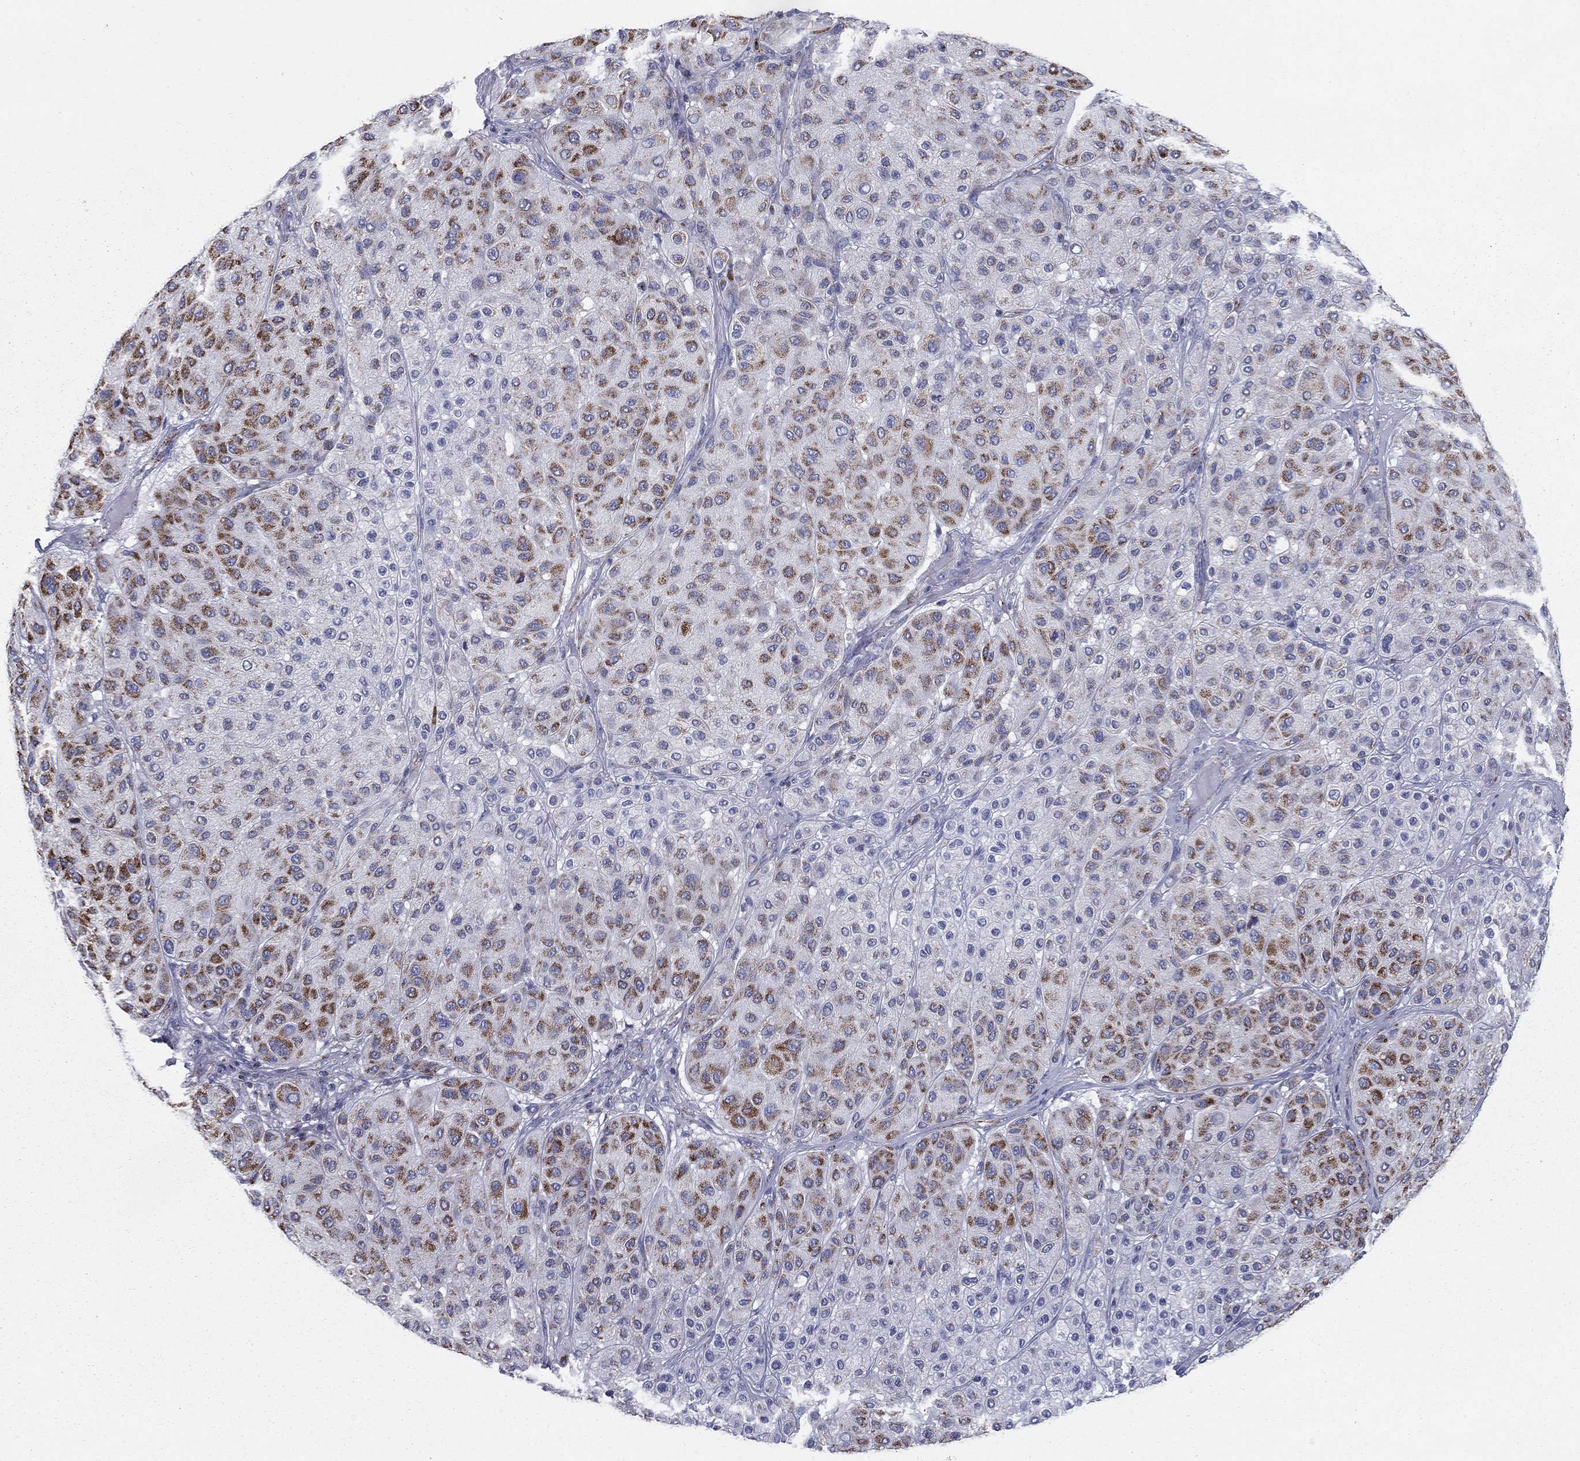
{"staining": {"intensity": "strong", "quantity": "25%-75%", "location": "cytoplasmic/membranous"}, "tissue": "melanoma", "cell_type": "Tumor cells", "image_type": "cancer", "snomed": [{"axis": "morphology", "description": "Malignant melanoma, Metastatic site"}, {"axis": "topography", "description": "Smooth muscle"}], "caption": "IHC histopathology image of neoplastic tissue: malignant melanoma (metastatic site) stained using IHC exhibits high levels of strong protein expression localized specifically in the cytoplasmic/membranous of tumor cells, appearing as a cytoplasmic/membranous brown color.", "gene": "NDUFA4L2", "patient": {"sex": "male", "age": 41}}